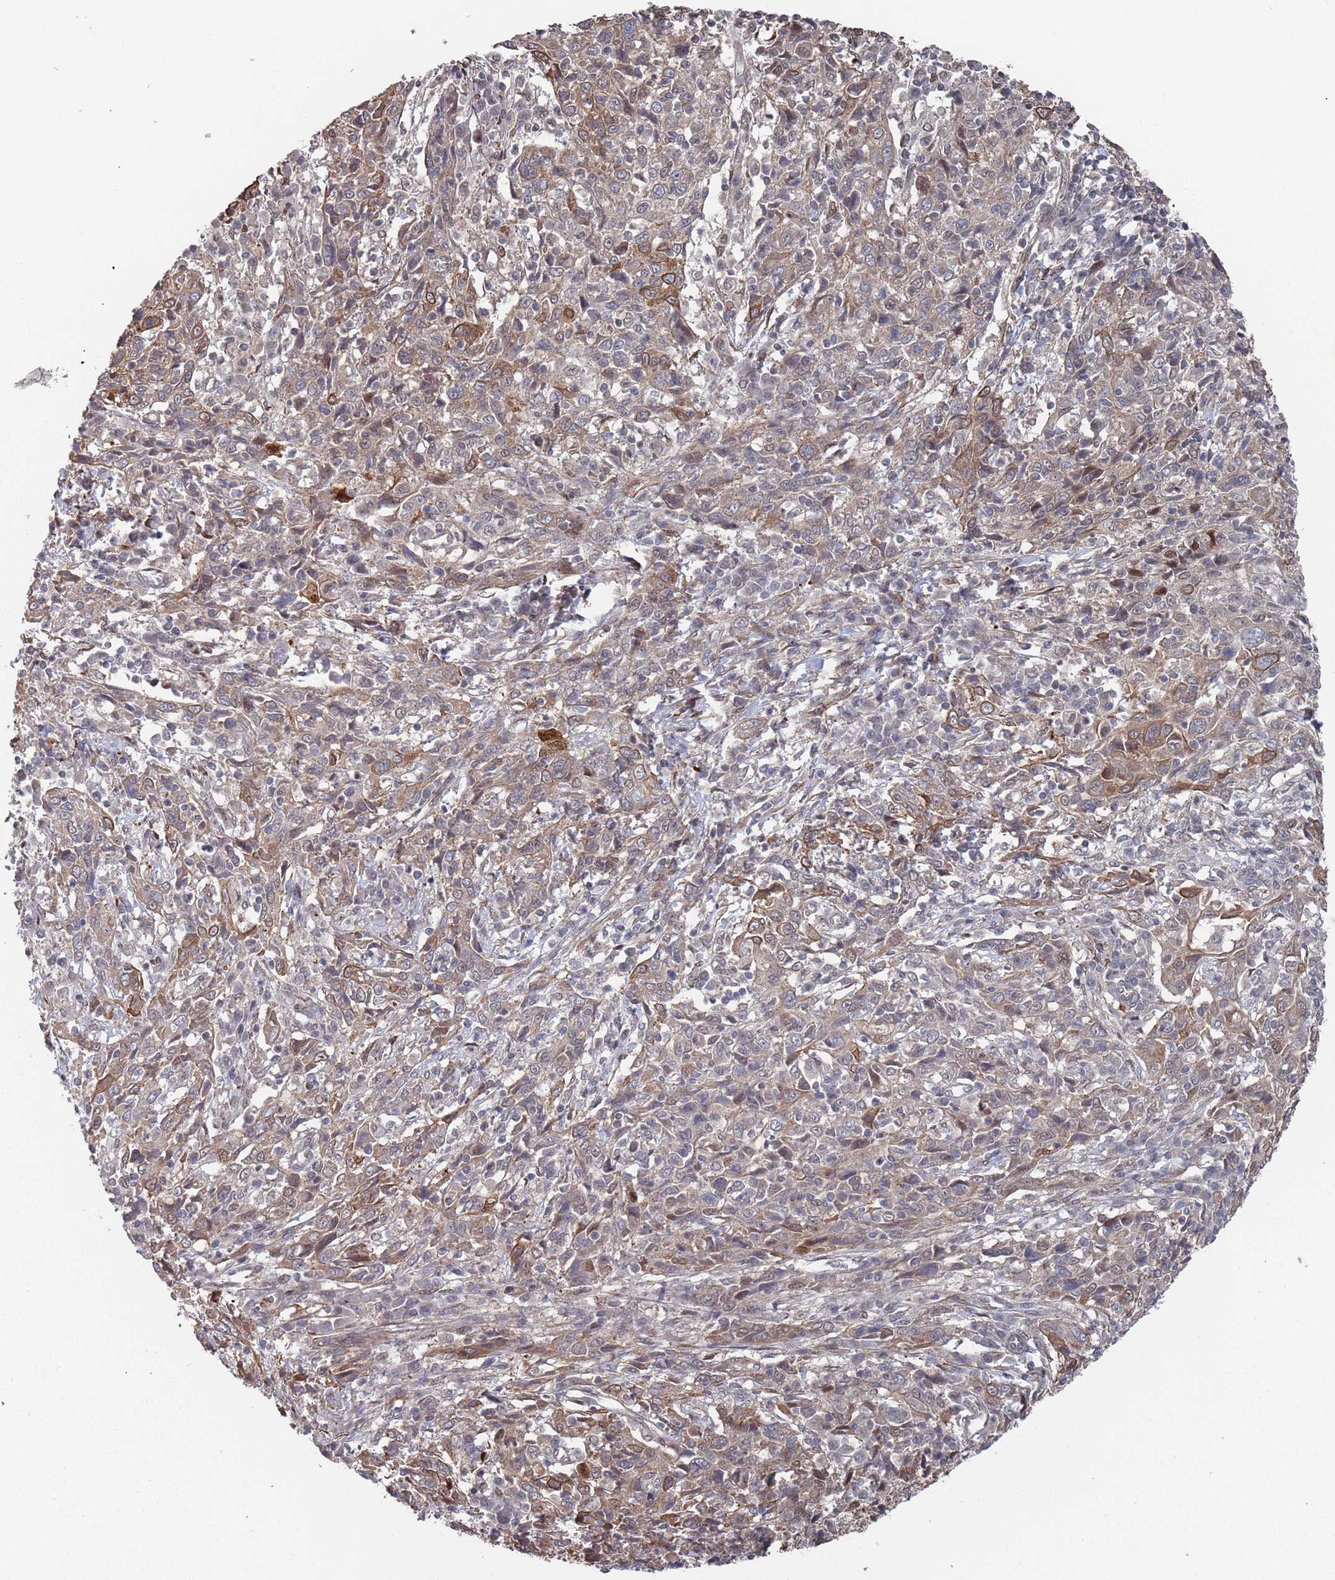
{"staining": {"intensity": "moderate", "quantity": "25%-75%", "location": "cytoplasmic/membranous"}, "tissue": "cervical cancer", "cell_type": "Tumor cells", "image_type": "cancer", "snomed": [{"axis": "morphology", "description": "Squamous cell carcinoma, NOS"}, {"axis": "topography", "description": "Cervix"}], "caption": "High-magnification brightfield microscopy of cervical cancer (squamous cell carcinoma) stained with DAB (3,3'-diaminobenzidine) (brown) and counterstained with hematoxylin (blue). tumor cells exhibit moderate cytoplasmic/membranous staining is seen in about25%-75% of cells. Ihc stains the protein of interest in brown and the nuclei are stained blue.", "gene": "DGKD", "patient": {"sex": "female", "age": 46}}